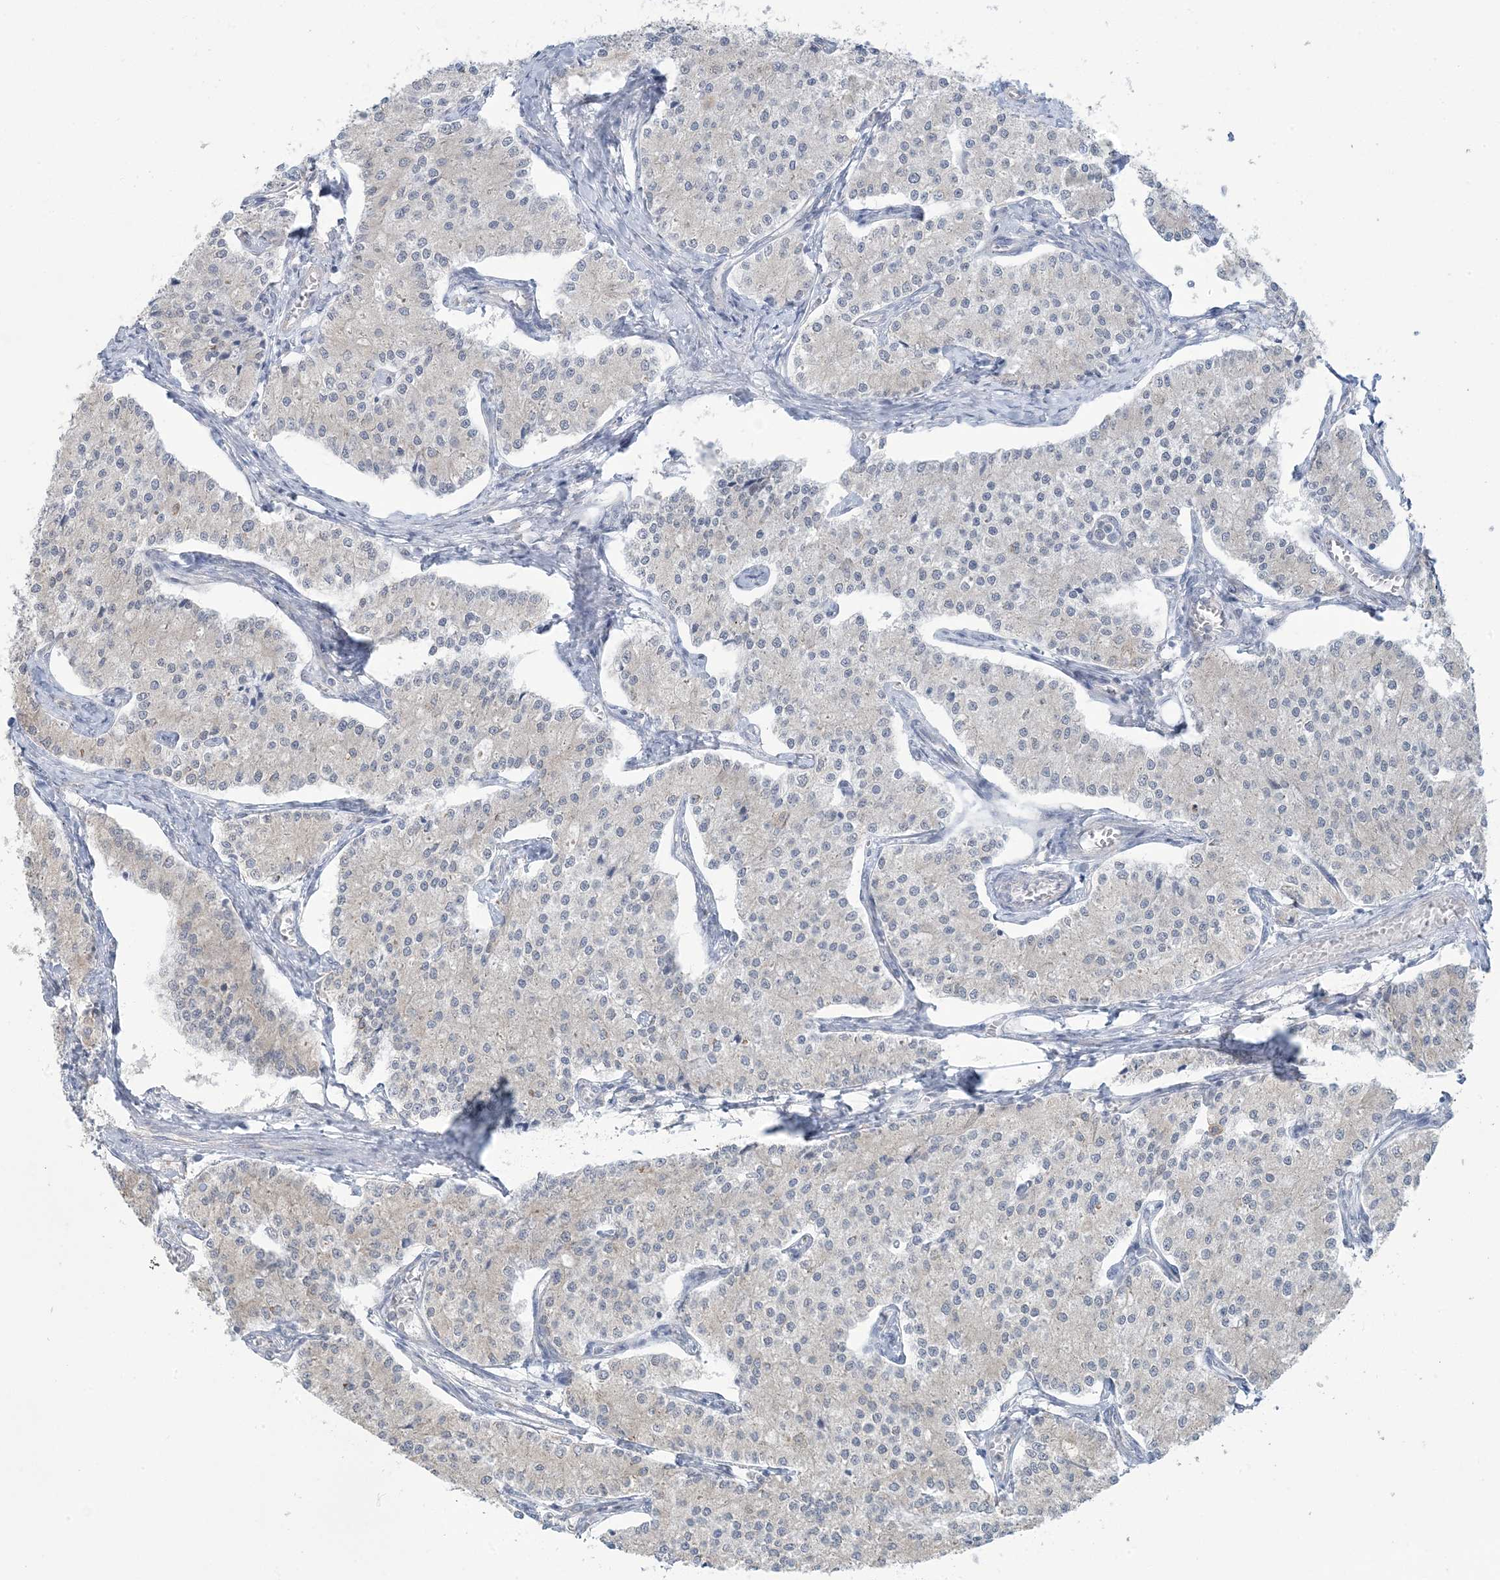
{"staining": {"intensity": "negative", "quantity": "none", "location": "none"}, "tissue": "carcinoid", "cell_type": "Tumor cells", "image_type": "cancer", "snomed": [{"axis": "morphology", "description": "Carcinoid, malignant, NOS"}, {"axis": "topography", "description": "Colon"}], "caption": "DAB immunohistochemical staining of carcinoid (malignant) demonstrates no significant positivity in tumor cells. The staining is performed using DAB brown chromogen with nuclei counter-stained in using hematoxylin.", "gene": "EEFSEC", "patient": {"sex": "female", "age": 52}}